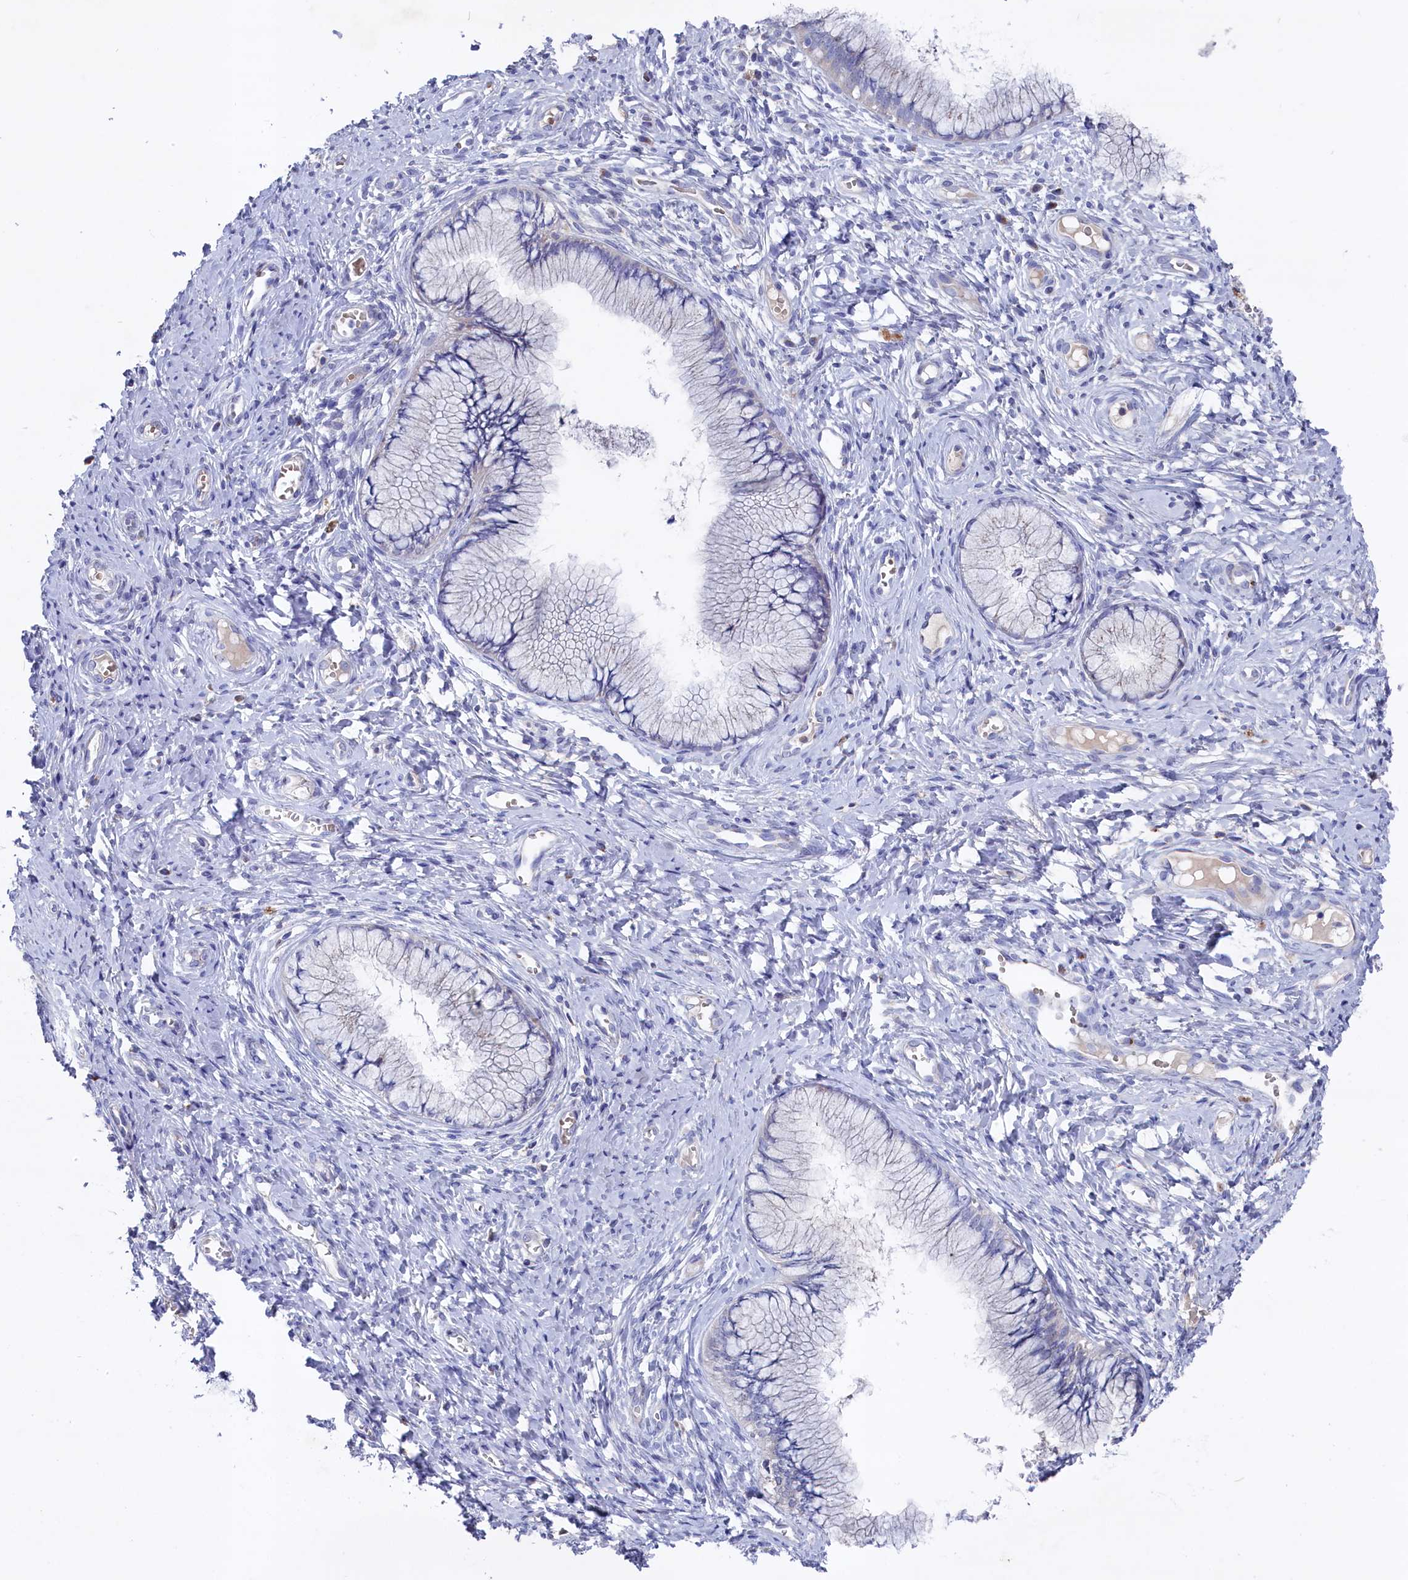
{"staining": {"intensity": "negative", "quantity": "none", "location": "none"}, "tissue": "cervix", "cell_type": "Glandular cells", "image_type": "normal", "snomed": [{"axis": "morphology", "description": "Normal tissue, NOS"}, {"axis": "topography", "description": "Cervix"}], "caption": "This is a micrograph of immunohistochemistry staining of normal cervix, which shows no staining in glandular cells.", "gene": "GPR108", "patient": {"sex": "female", "age": 42}}